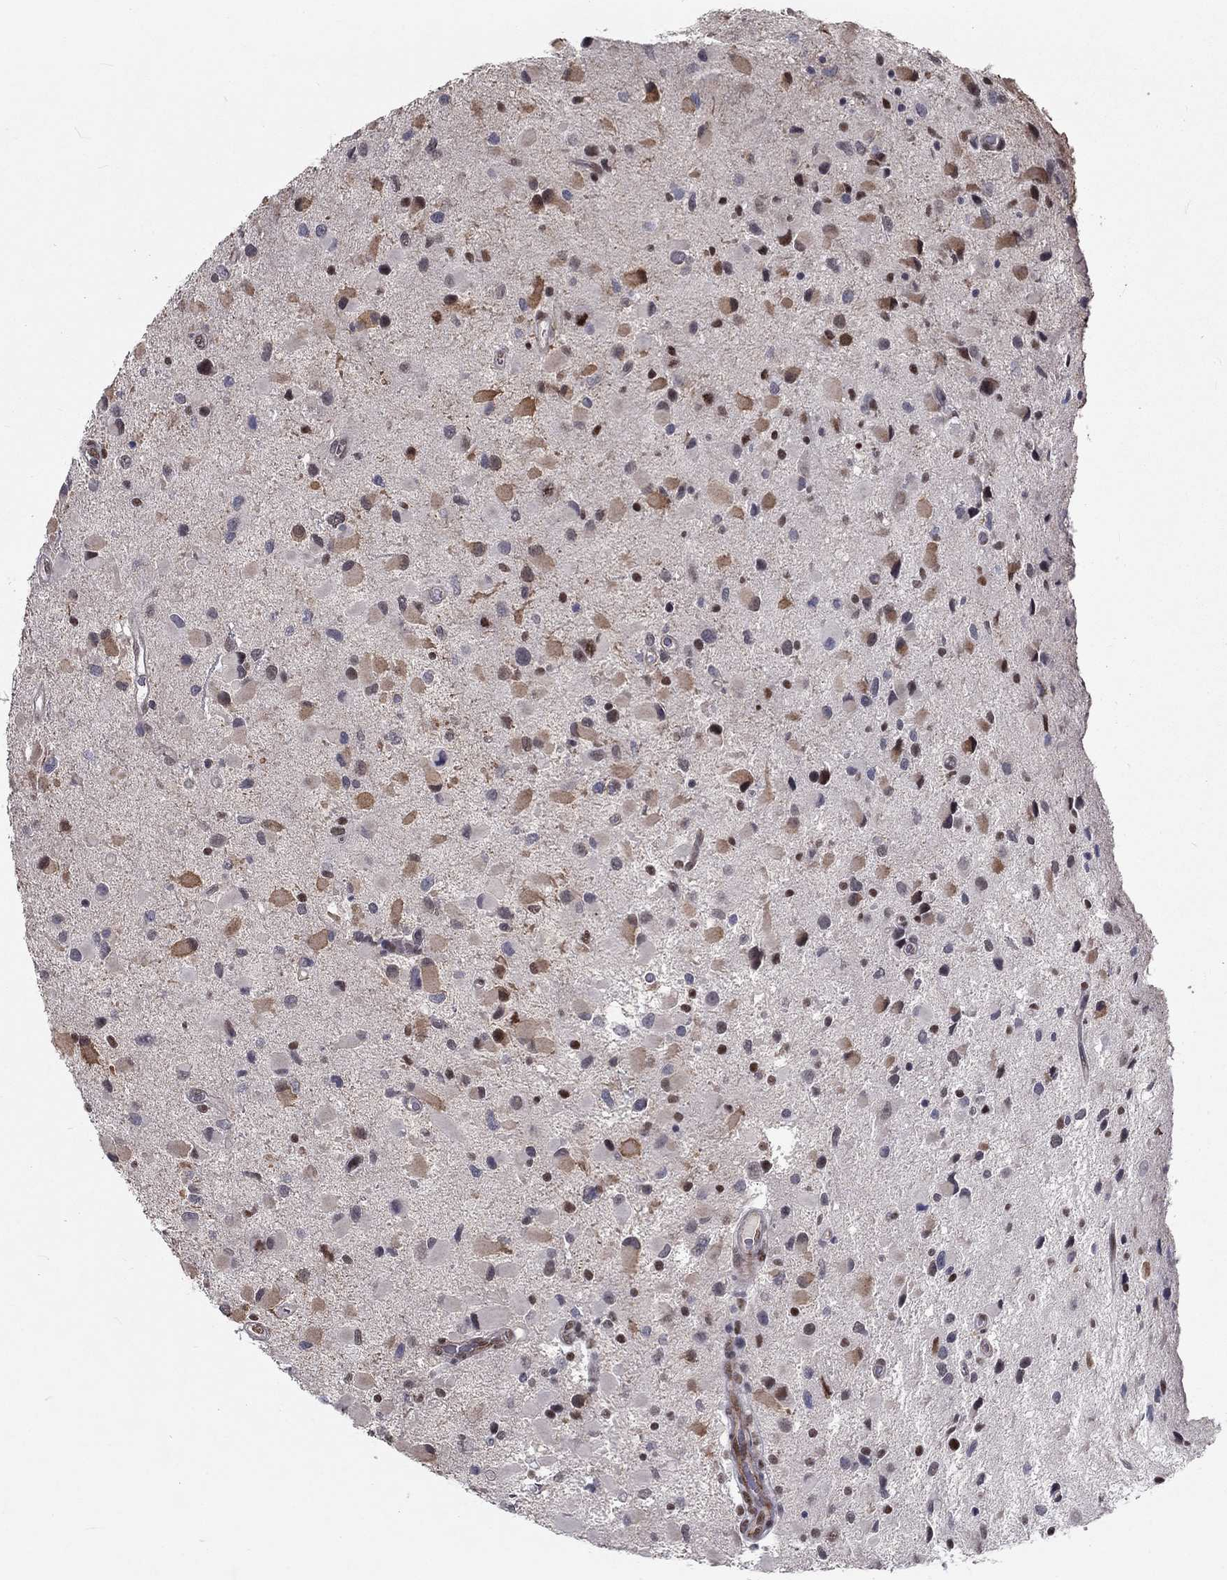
{"staining": {"intensity": "moderate", "quantity": "<25%", "location": "cytoplasmic/membranous,nuclear"}, "tissue": "glioma", "cell_type": "Tumor cells", "image_type": "cancer", "snomed": [{"axis": "morphology", "description": "Glioma, malignant, Low grade"}, {"axis": "topography", "description": "Brain"}], "caption": "Glioma stained with DAB (3,3'-diaminobenzidine) IHC shows low levels of moderate cytoplasmic/membranous and nuclear positivity in about <25% of tumor cells.", "gene": "ZBED1", "patient": {"sex": "female", "age": 32}}